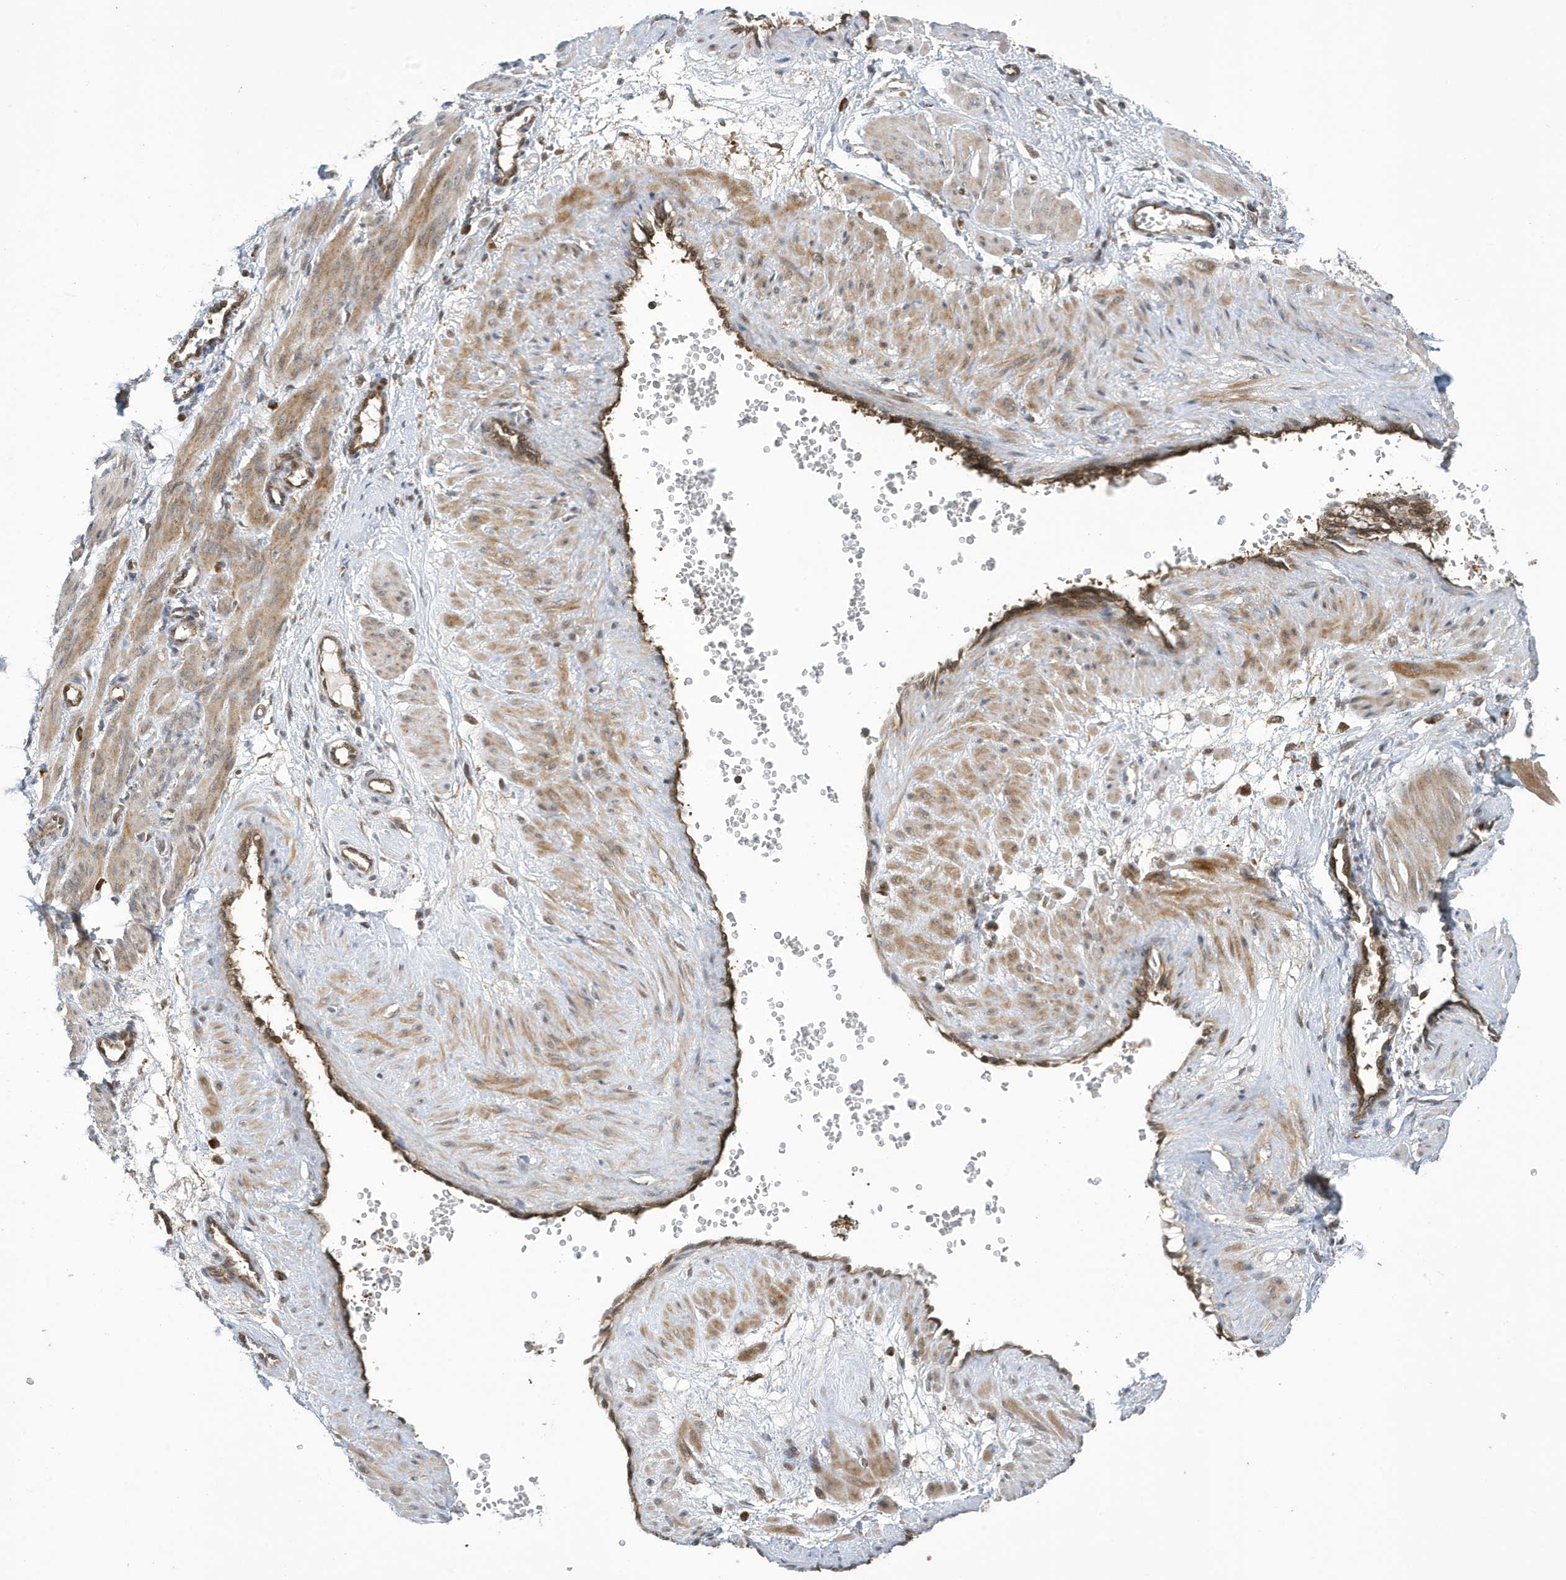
{"staining": {"intensity": "moderate", "quantity": ">75%", "location": "cytoplasmic/membranous"}, "tissue": "smooth muscle", "cell_type": "Smooth muscle cells", "image_type": "normal", "snomed": [{"axis": "morphology", "description": "Normal tissue, NOS"}, {"axis": "topography", "description": "Endometrium"}], "caption": "This is an image of immunohistochemistry (IHC) staining of unremarkable smooth muscle, which shows moderate positivity in the cytoplasmic/membranous of smooth muscle cells.", "gene": "NCOA7", "patient": {"sex": "female", "age": 33}}